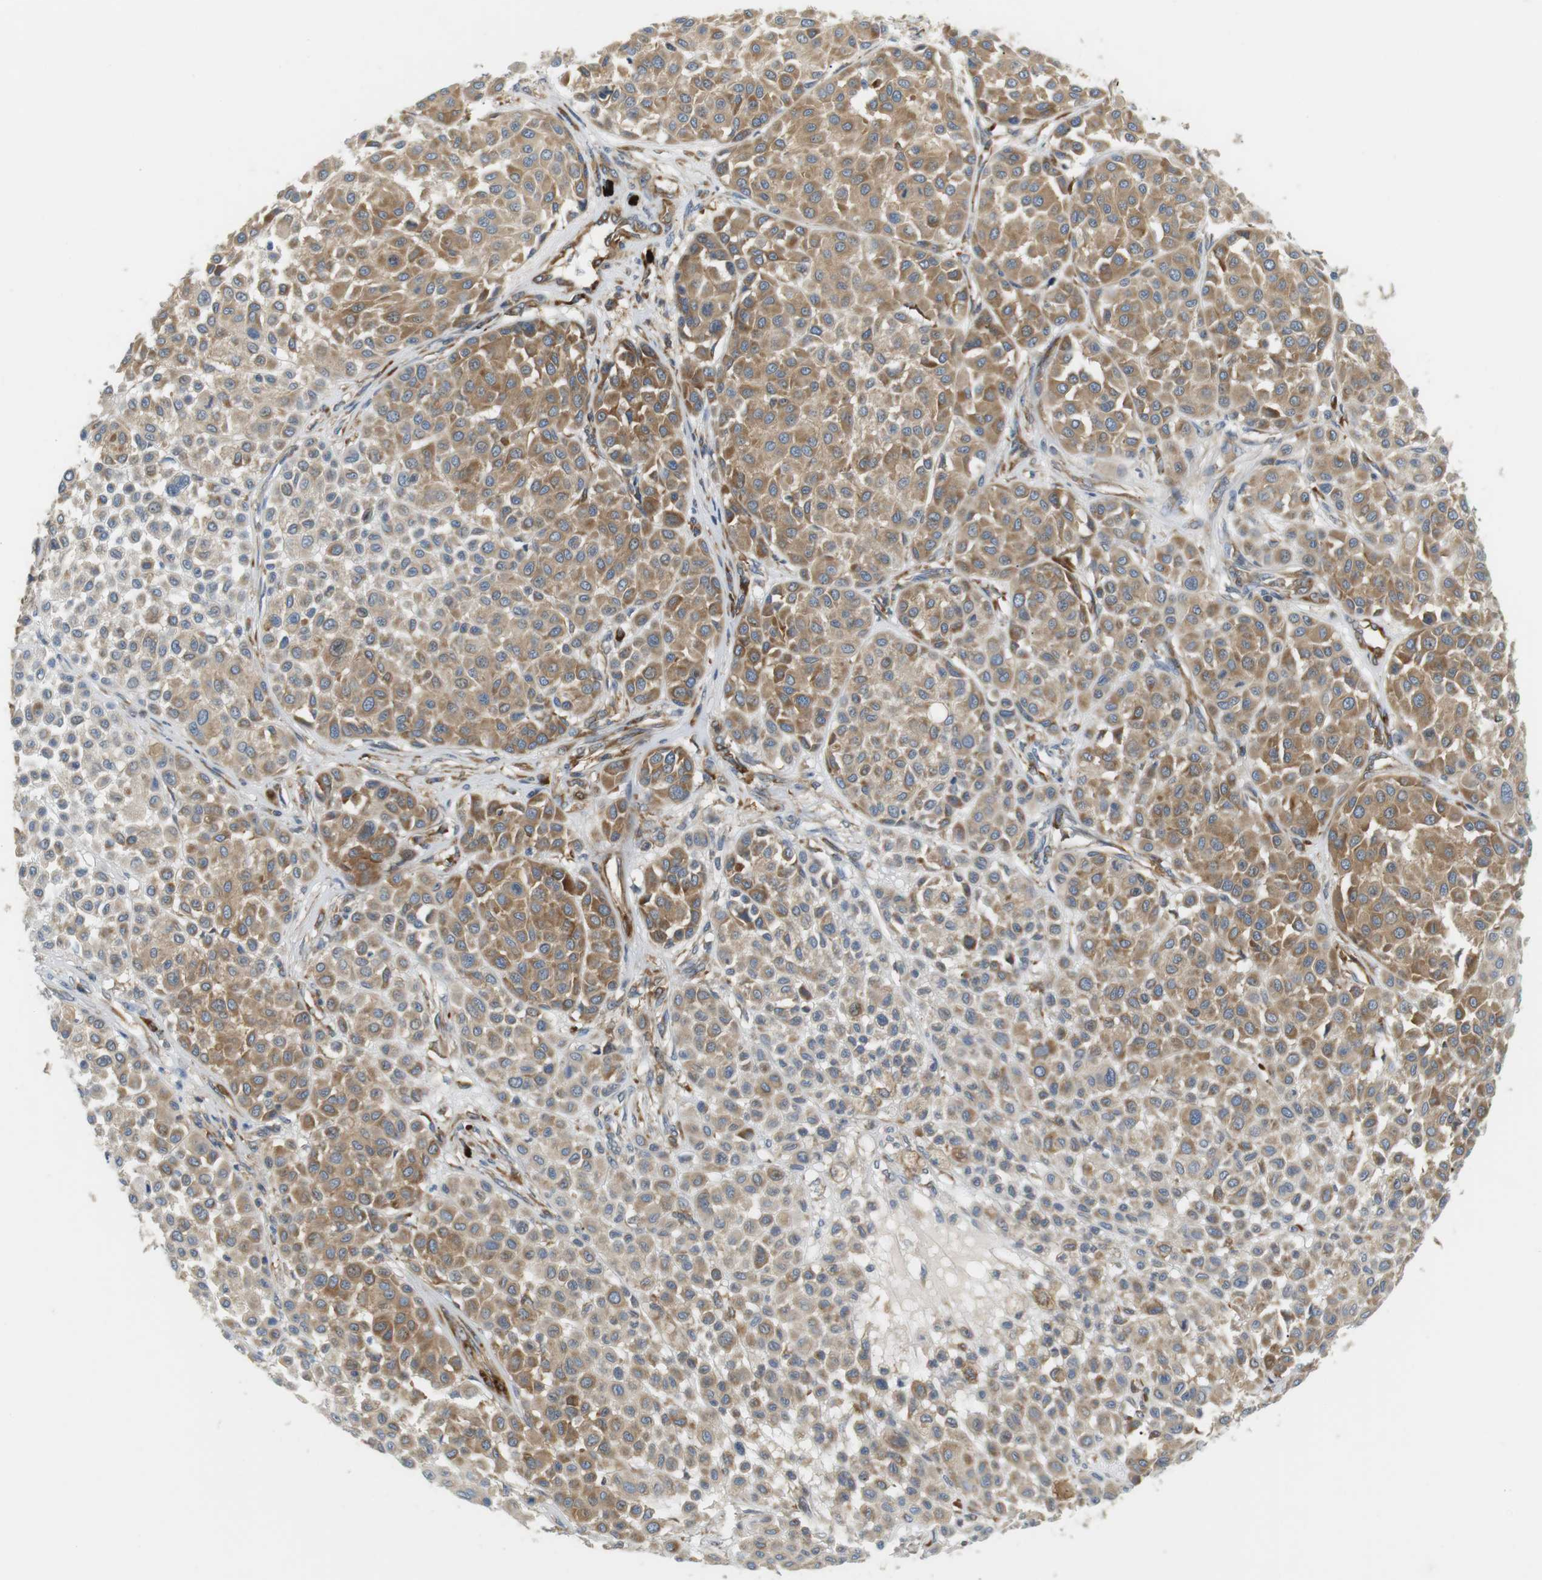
{"staining": {"intensity": "moderate", "quantity": ">75%", "location": "cytoplasmic/membranous"}, "tissue": "melanoma", "cell_type": "Tumor cells", "image_type": "cancer", "snomed": [{"axis": "morphology", "description": "Malignant melanoma, Metastatic site"}, {"axis": "topography", "description": "Soft tissue"}], "caption": "Immunohistochemical staining of human malignant melanoma (metastatic site) demonstrates medium levels of moderate cytoplasmic/membranous positivity in approximately >75% of tumor cells.", "gene": "TMEM200A", "patient": {"sex": "male", "age": 41}}